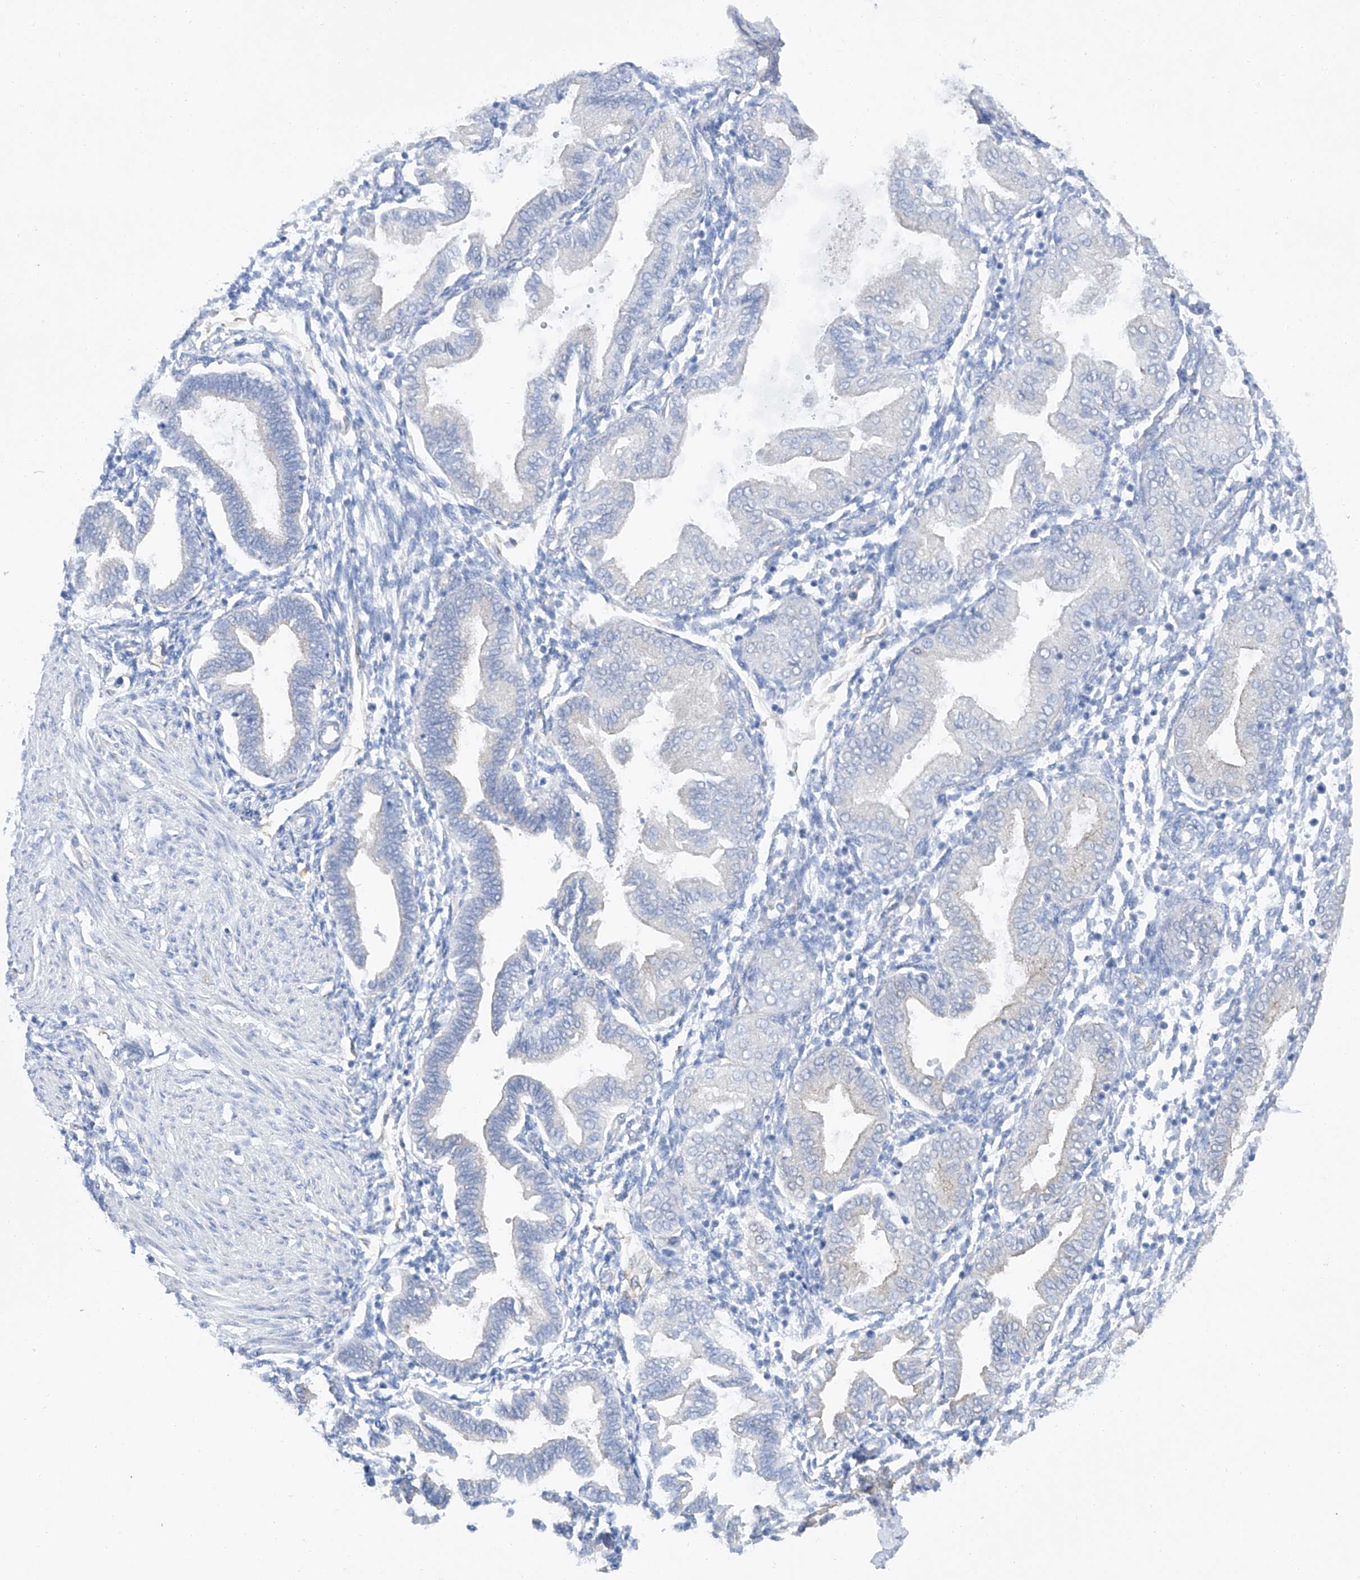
{"staining": {"intensity": "negative", "quantity": "none", "location": "none"}, "tissue": "endometrium", "cell_type": "Cells in endometrial stroma", "image_type": "normal", "snomed": [{"axis": "morphology", "description": "Normal tissue, NOS"}, {"axis": "topography", "description": "Endometrium"}], "caption": "DAB immunohistochemical staining of normal endometrium demonstrates no significant positivity in cells in endometrial stroma.", "gene": "MAGI1", "patient": {"sex": "female", "age": 53}}